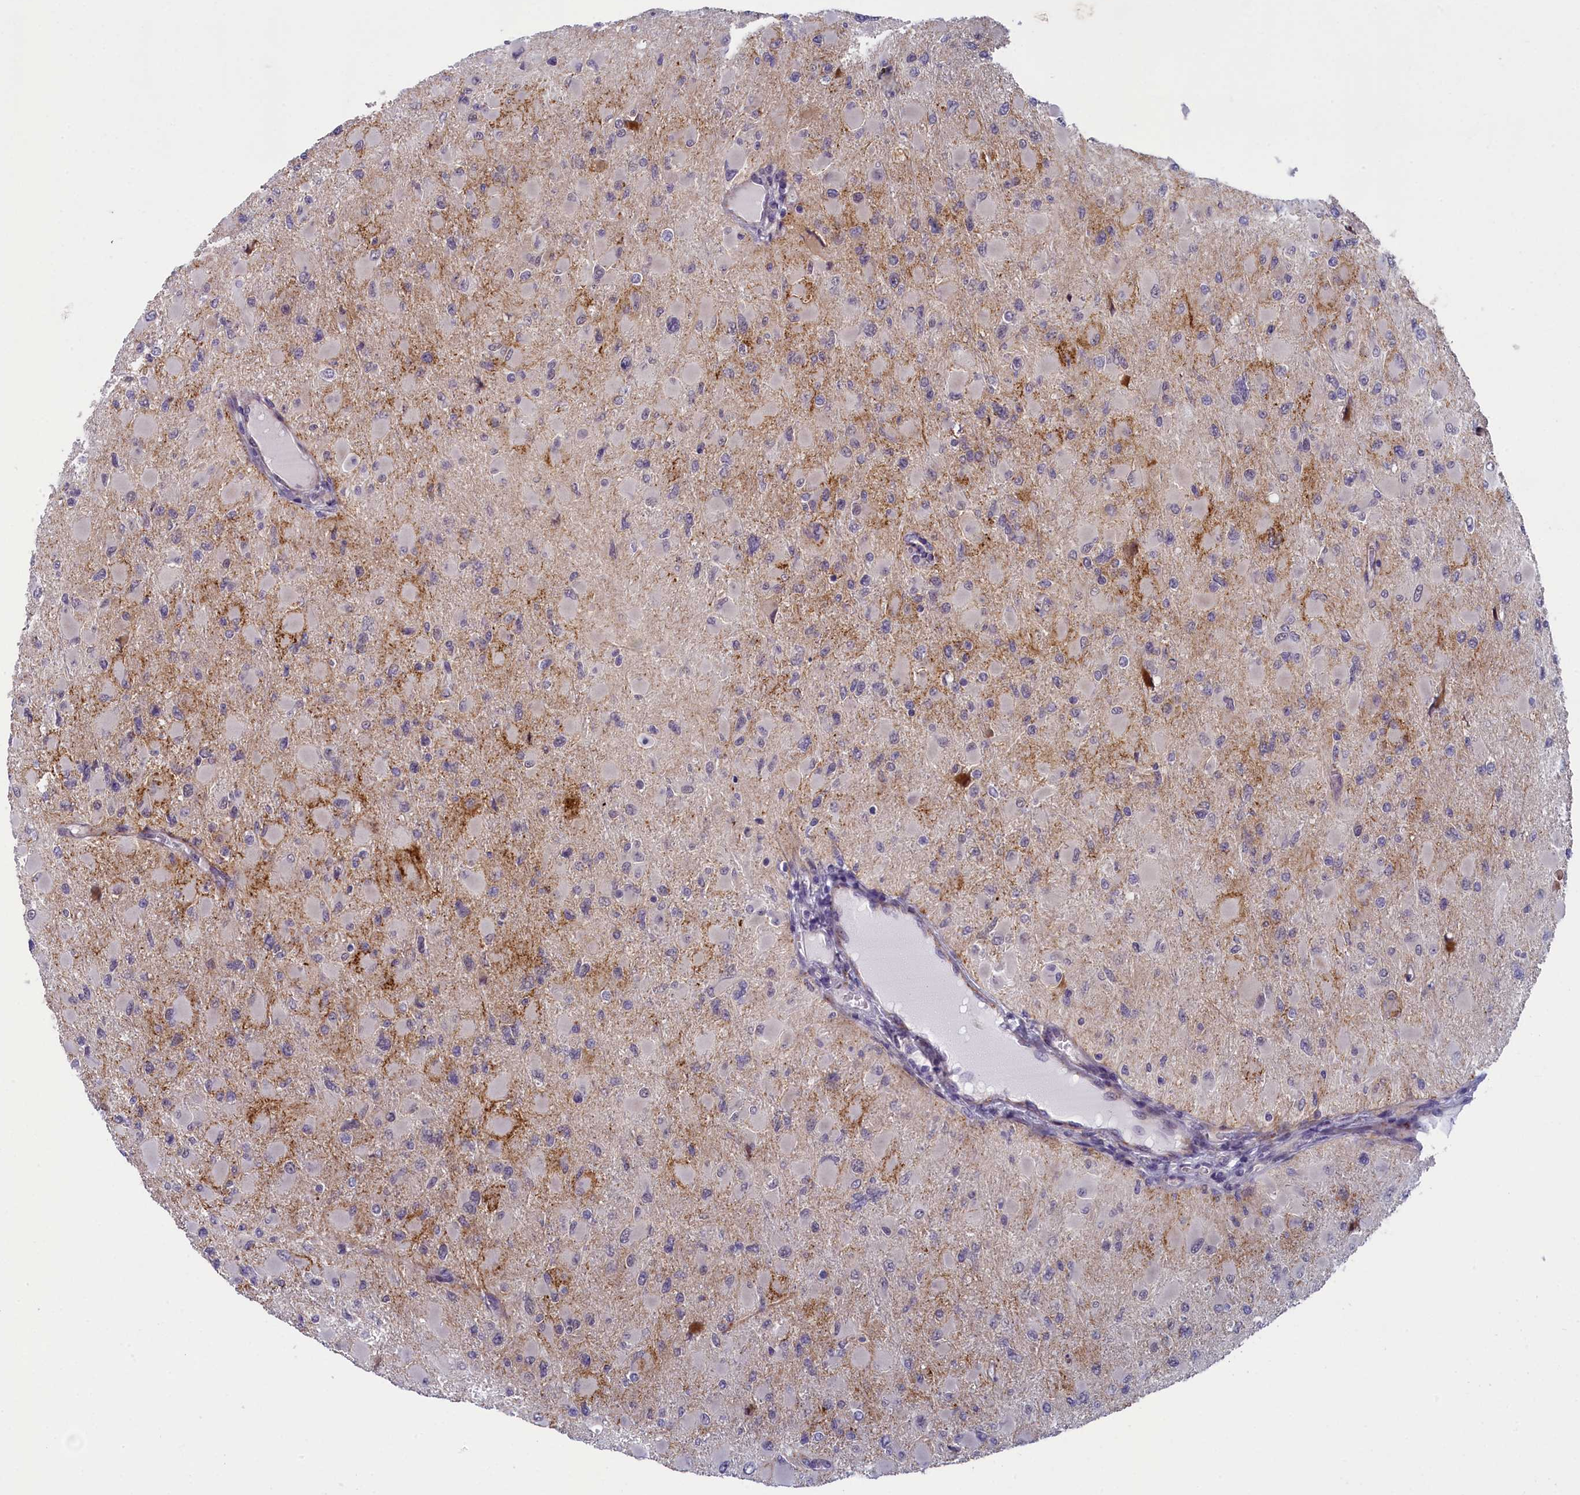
{"staining": {"intensity": "negative", "quantity": "none", "location": "none"}, "tissue": "glioma", "cell_type": "Tumor cells", "image_type": "cancer", "snomed": [{"axis": "morphology", "description": "Glioma, malignant, High grade"}, {"axis": "topography", "description": "Cerebral cortex"}], "caption": "Immunohistochemistry (IHC) photomicrograph of neoplastic tissue: human malignant glioma (high-grade) stained with DAB (3,3'-diaminobenzidine) demonstrates no significant protein expression in tumor cells. (DAB (3,3'-diaminobenzidine) immunohistochemistry visualized using brightfield microscopy, high magnification).", "gene": "CNEP1R1", "patient": {"sex": "female", "age": 36}}